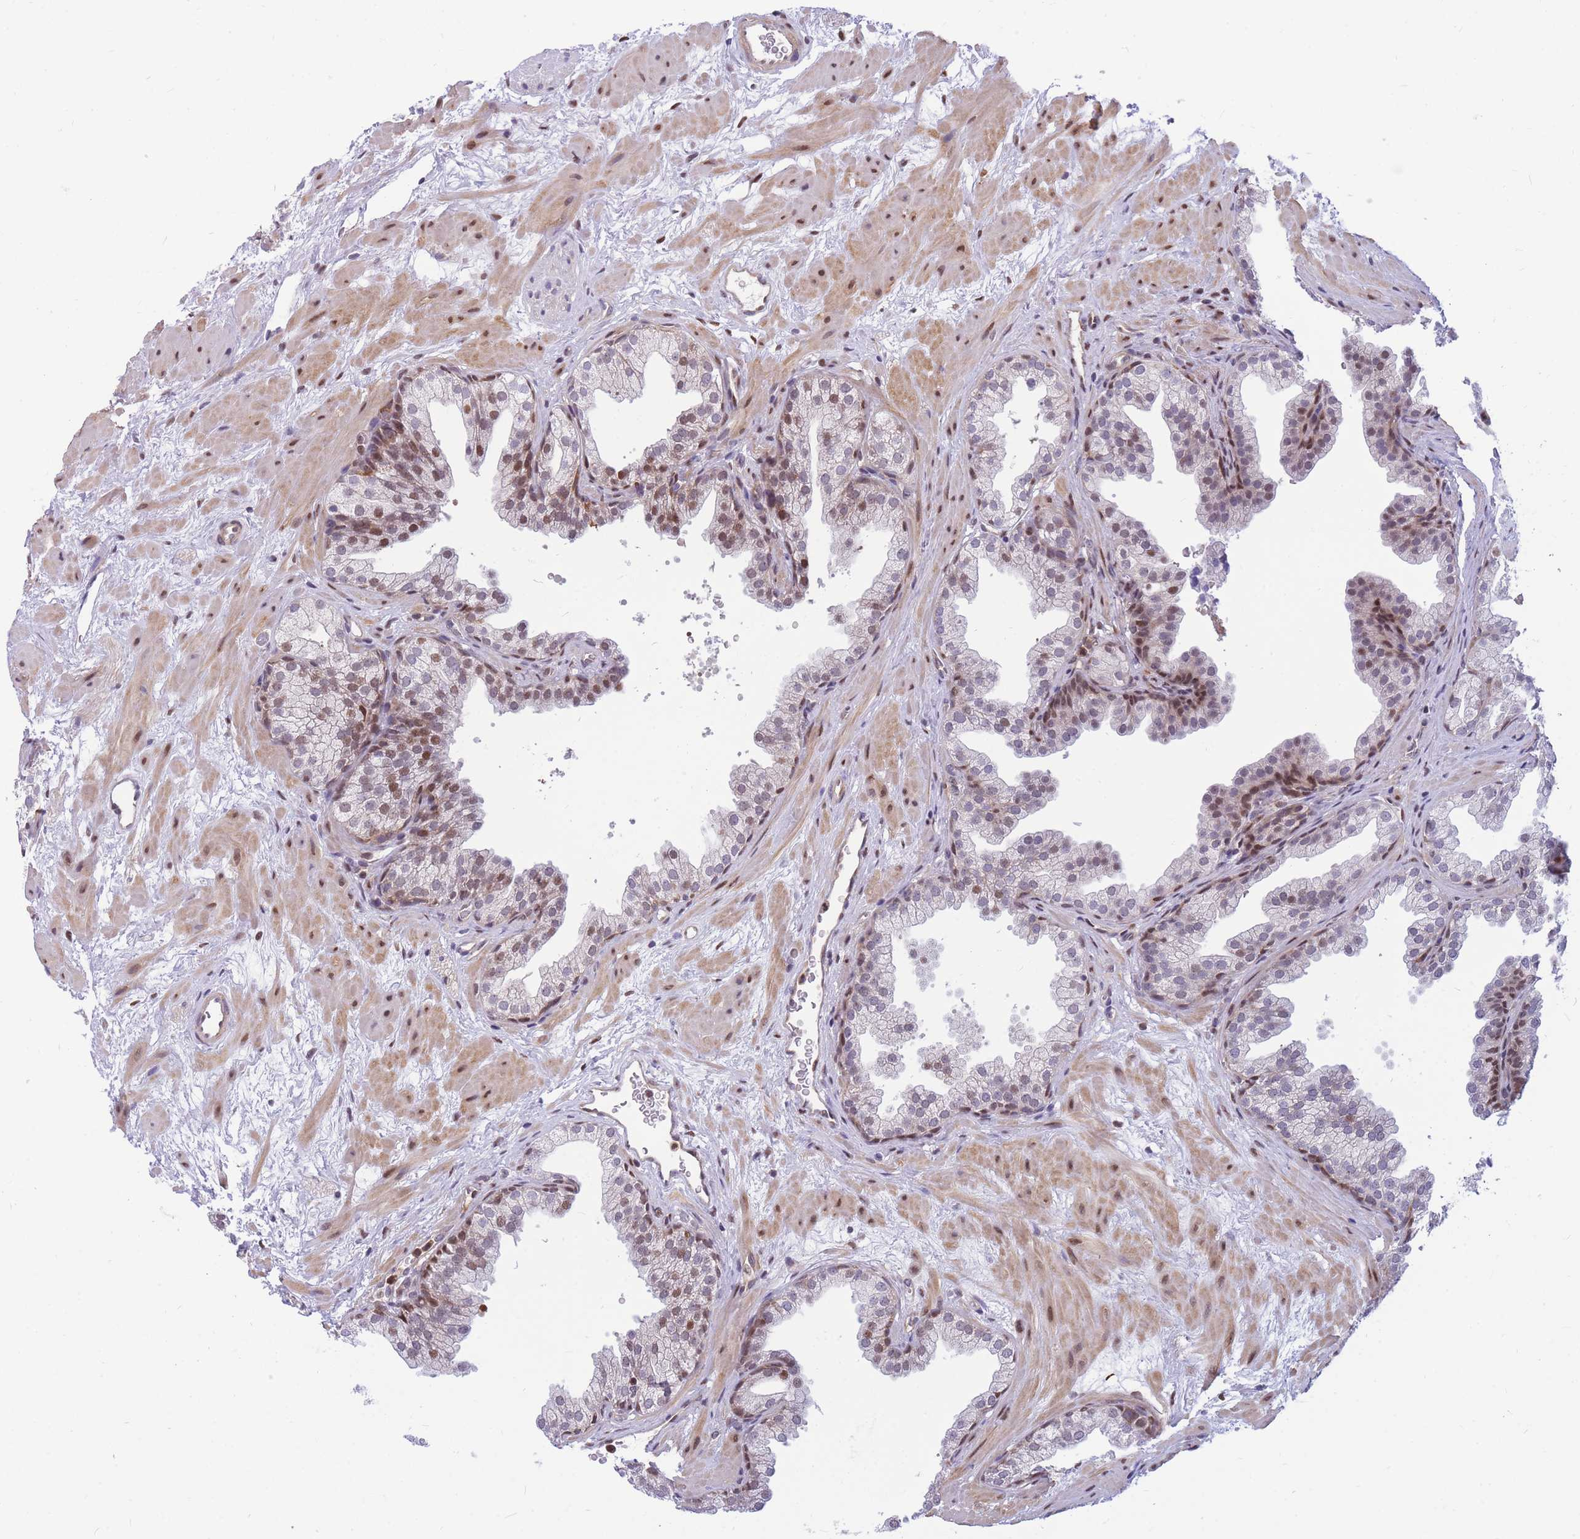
{"staining": {"intensity": "moderate", "quantity": "25%-75%", "location": "nuclear"}, "tissue": "prostate", "cell_type": "Glandular cells", "image_type": "normal", "snomed": [{"axis": "morphology", "description": "Normal tissue, NOS"}, {"axis": "topography", "description": "Prostate"}], "caption": "High-magnification brightfield microscopy of normal prostate stained with DAB (brown) and counterstained with hematoxylin (blue). glandular cells exhibit moderate nuclear expression is identified in approximately25%-75% of cells.", "gene": "CRACD", "patient": {"sex": "male", "age": 37}}